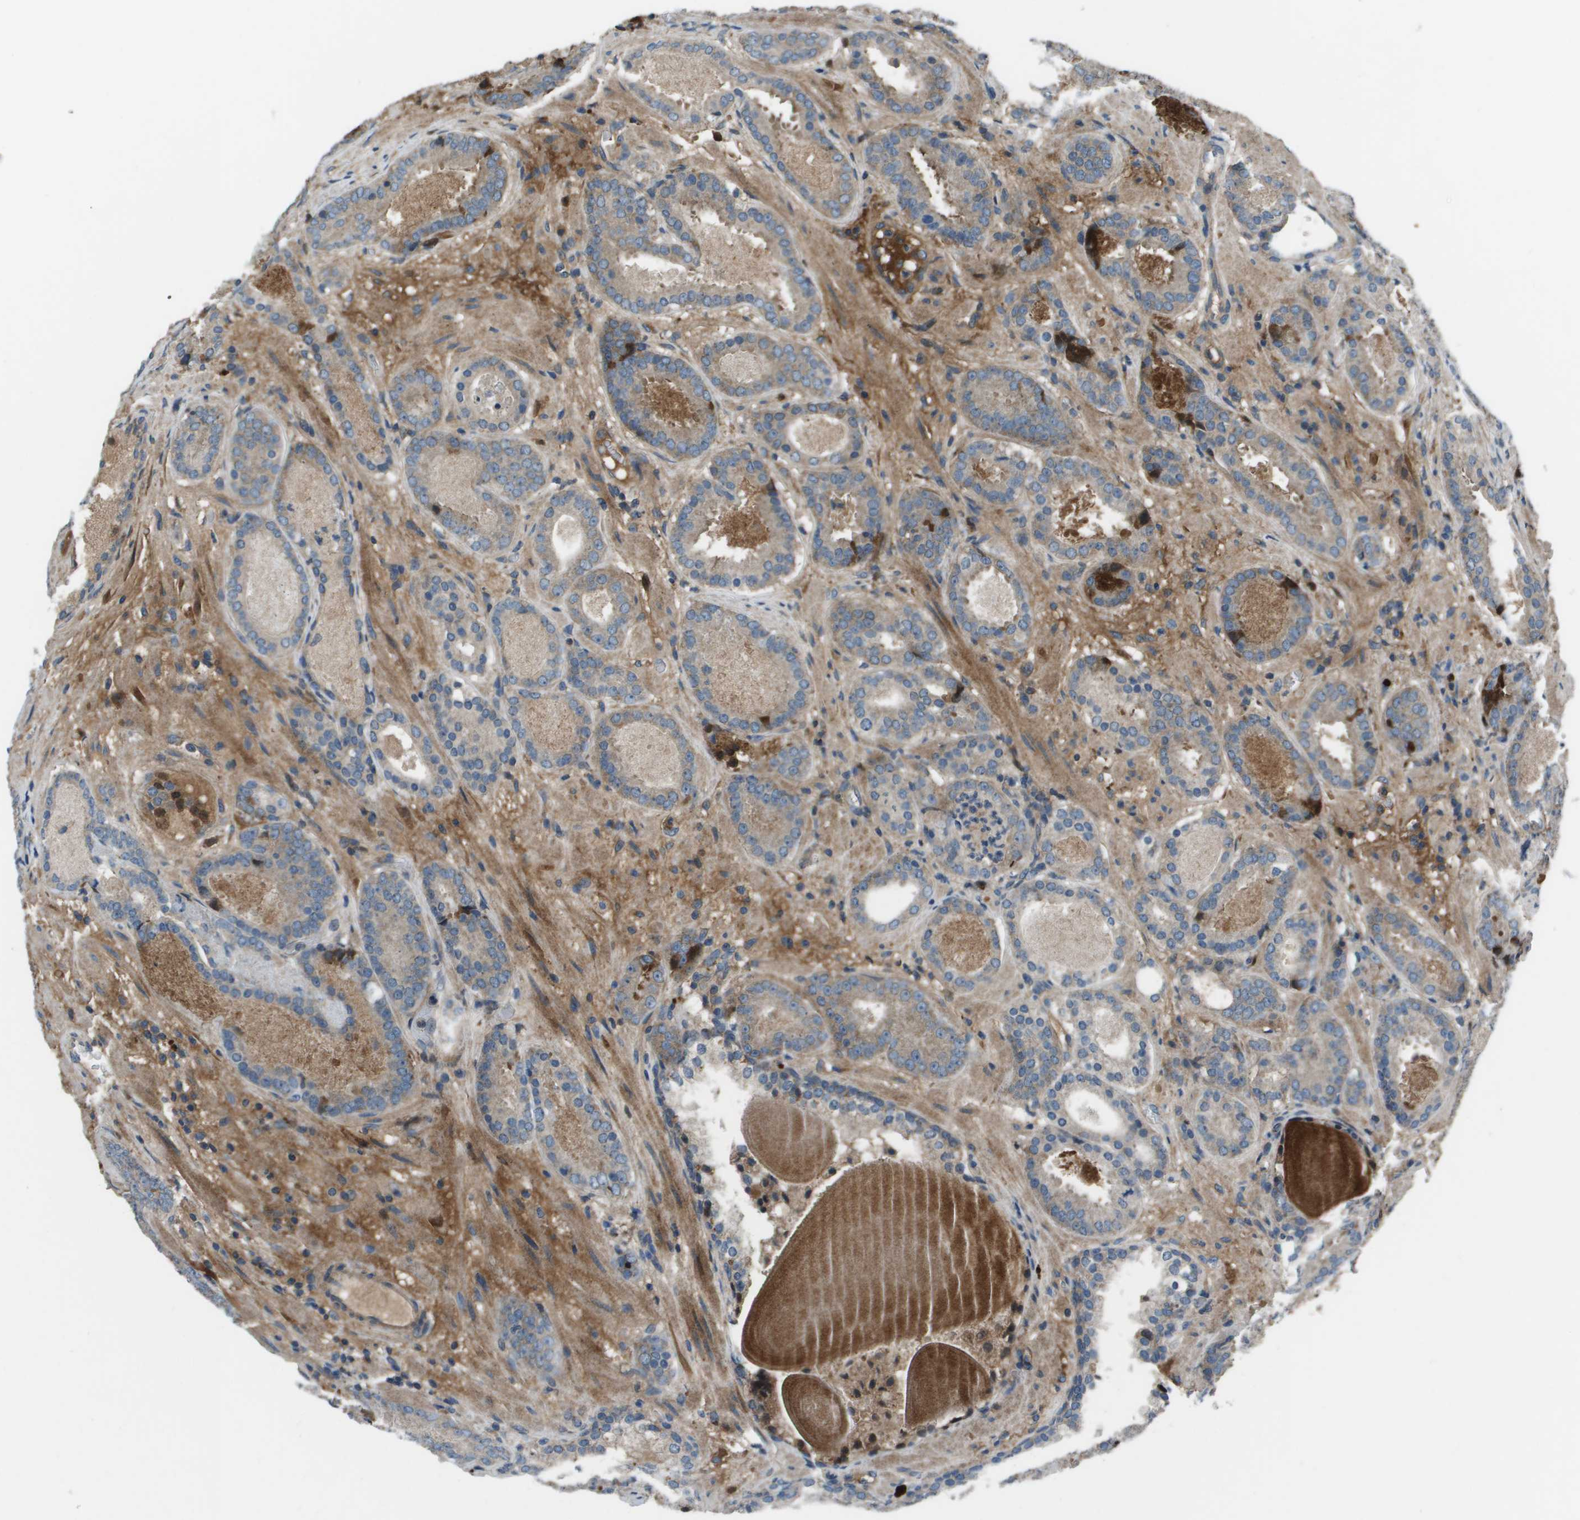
{"staining": {"intensity": "weak", "quantity": "25%-75%", "location": "cytoplasmic/membranous"}, "tissue": "prostate cancer", "cell_type": "Tumor cells", "image_type": "cancer", "snomed": [{"axis": "morphology", "description": "Adenocarcinoma, Low grade"}, {"axis": "topography", "description": "Prostate"}], "caption": "The immunohistochemical stain labels weak cytoplasmic/membranous positivity in tumor cells of prostate cancer (low-grade adenocarcinoma) tissue.", "gene": "PCOLCE", "patient": {"sex": "male", "age": 69}}